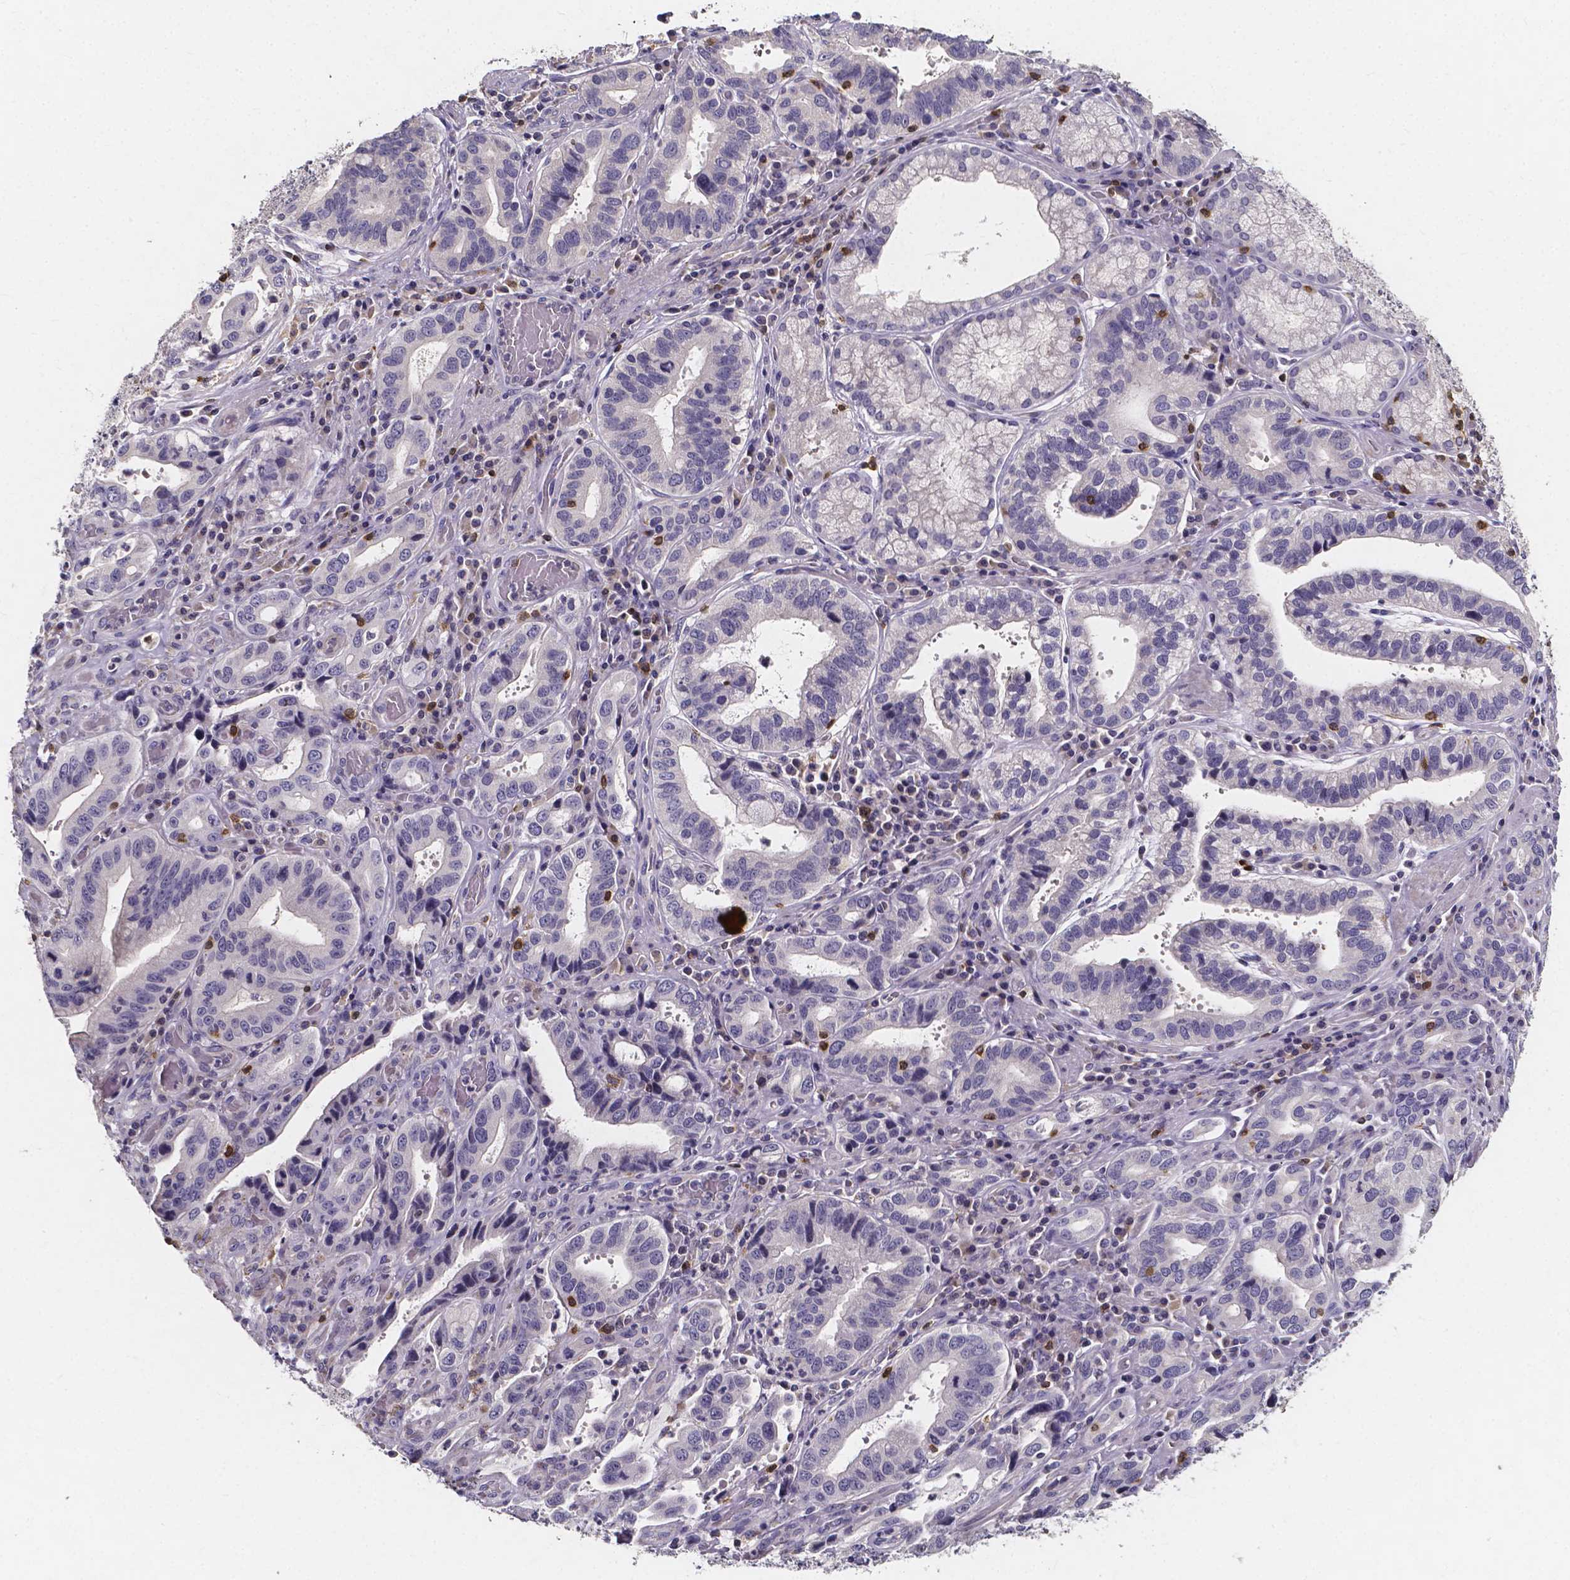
{"staining": {"intensity": "negative", "quantity": "none", "location": "none"}, "tissue": "stomach cancer", "cell_type": "Tumor cells", "image_type": "cancer", "snomed": [{"axis": "morphology", "description": "Adenocarcinoma, NOS"}, {"axis": "topography", "description": "Stomach, lower"}], "caption": "Tumor cells show no significant protein staining in stomach adenocarcinoma.", "gene": "THEMIS", "patient": {"sex": "female", "age": 76}}